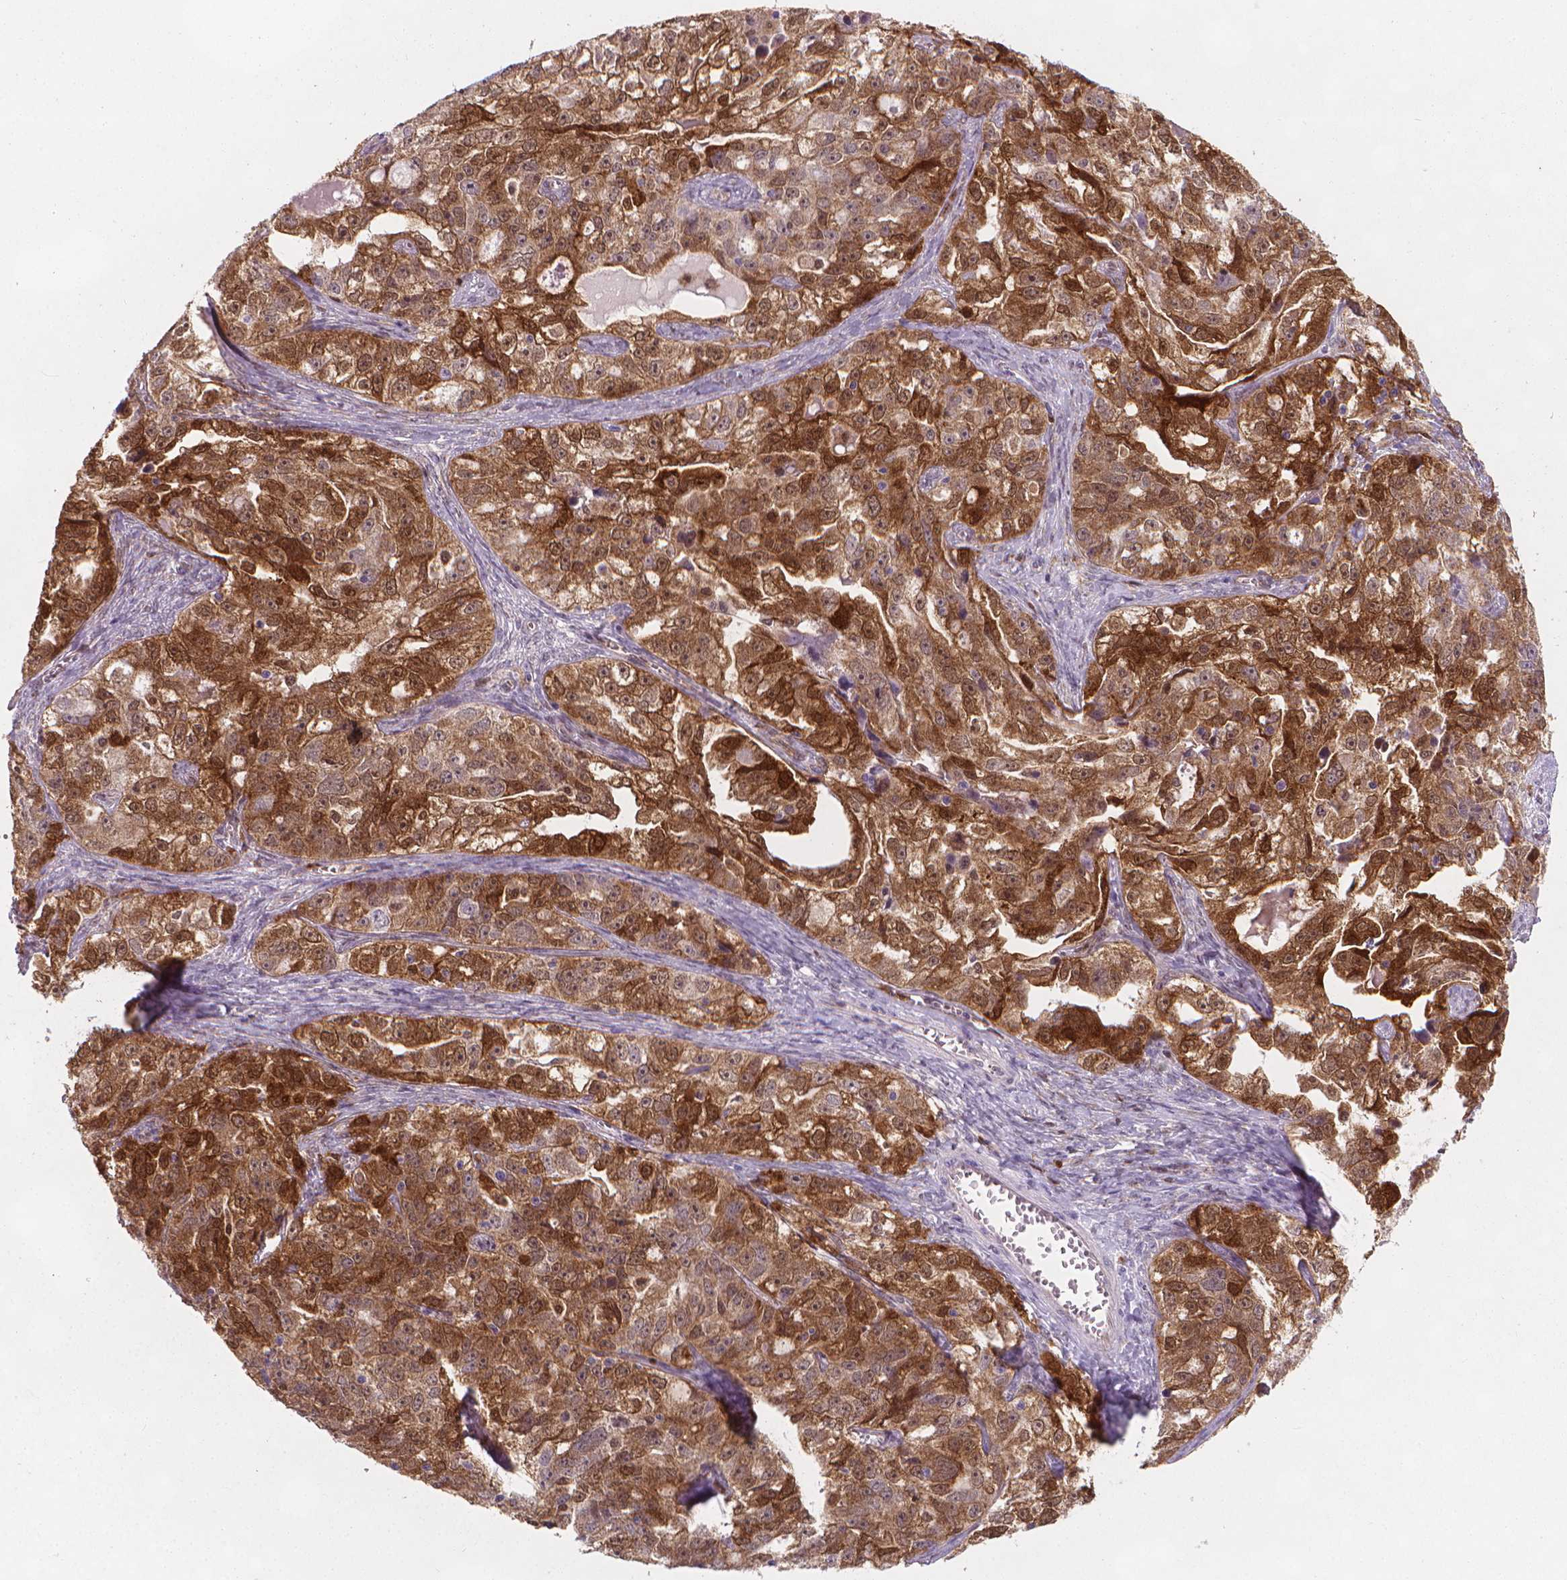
{"staining": {"intensity": "strong", "quantity": ">75%", "location": "cytoplasmic/membranous"}, "tissue": "ovarian cancer", "cell_type": "Tumor cells", "image_type": "cancer", "snomed": [{"axis": "morphology", "description": "Cystadenocarcinoma, serous, NOS"}, {"axis": "topography", "description": "Ovary"}], "caption": "Tumor cells exhibit high levels of strong cytoplasmic/membranous positivity in about >75% of cells in serous cystadenocarcinoma (ovarian).", "gene": "TNFAIP2", "patient": {"sex": "female", "age": 51}}